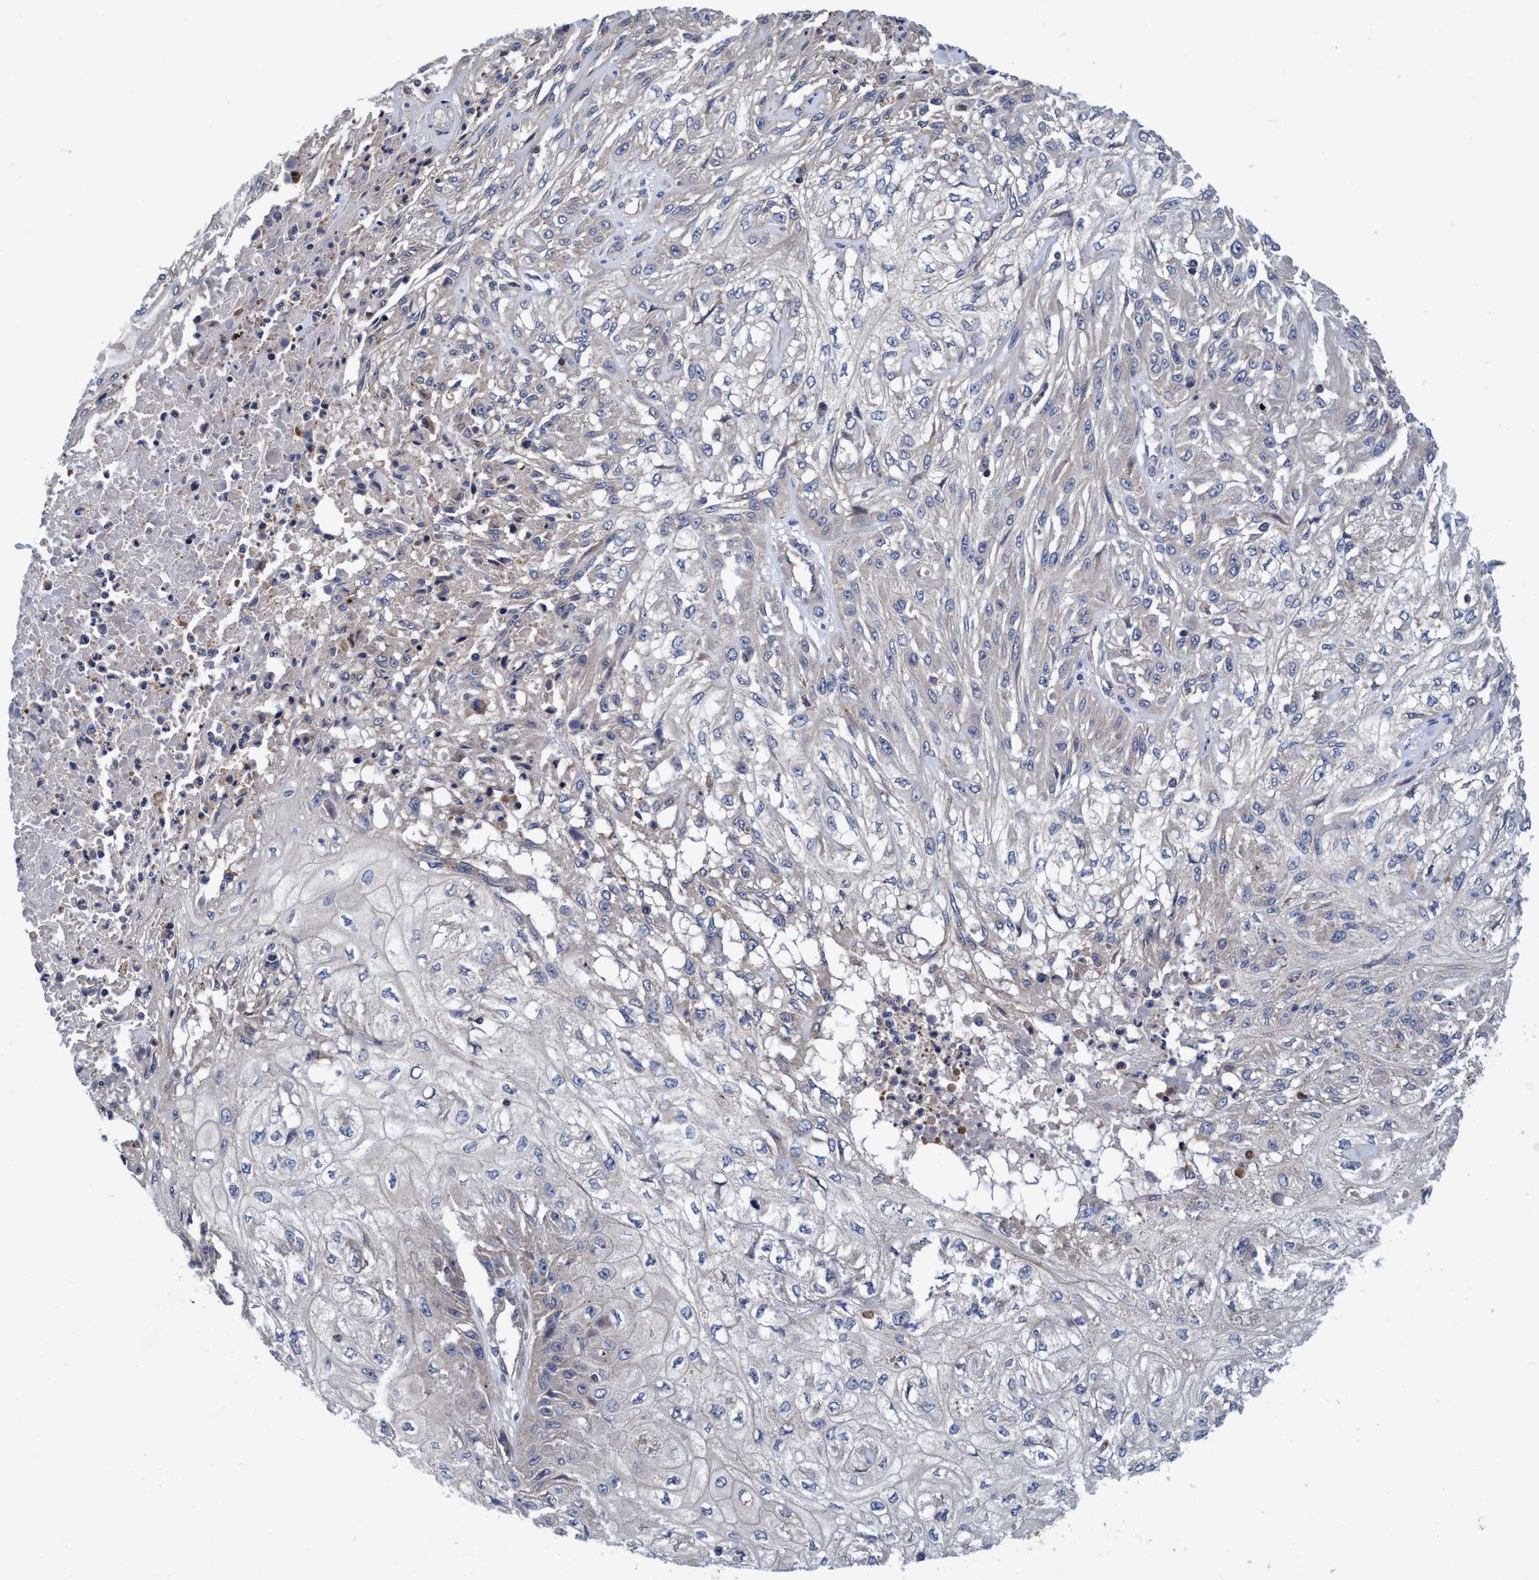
{"staining": {"intensity": "negative", "quantity": "none", "location": "none"}, "tissue": "skin cancer", "cell_type": "Tumor cells", "image_type": "cancer", "snomed": [{"axis": "morphology", "description": "Squamous cell carcinoma, NOS"}, {"axis": "morphology", "description": "Squamous cell carcinoma, metastatic, NOS"}, {"axis": "topography", "description": "Skin"}, {"axis": "topography", "description": "Lymph node"}], "caption": "Immunohistochemistry photomicrograph of neoplastic tissue: skin cancer stained with DAB (3,3'-diaminobenzidine) displays no significant protein expression in tumor cells.", "gene": "CALCOCO2", "patient": {"sex": "male", "age": 75}}